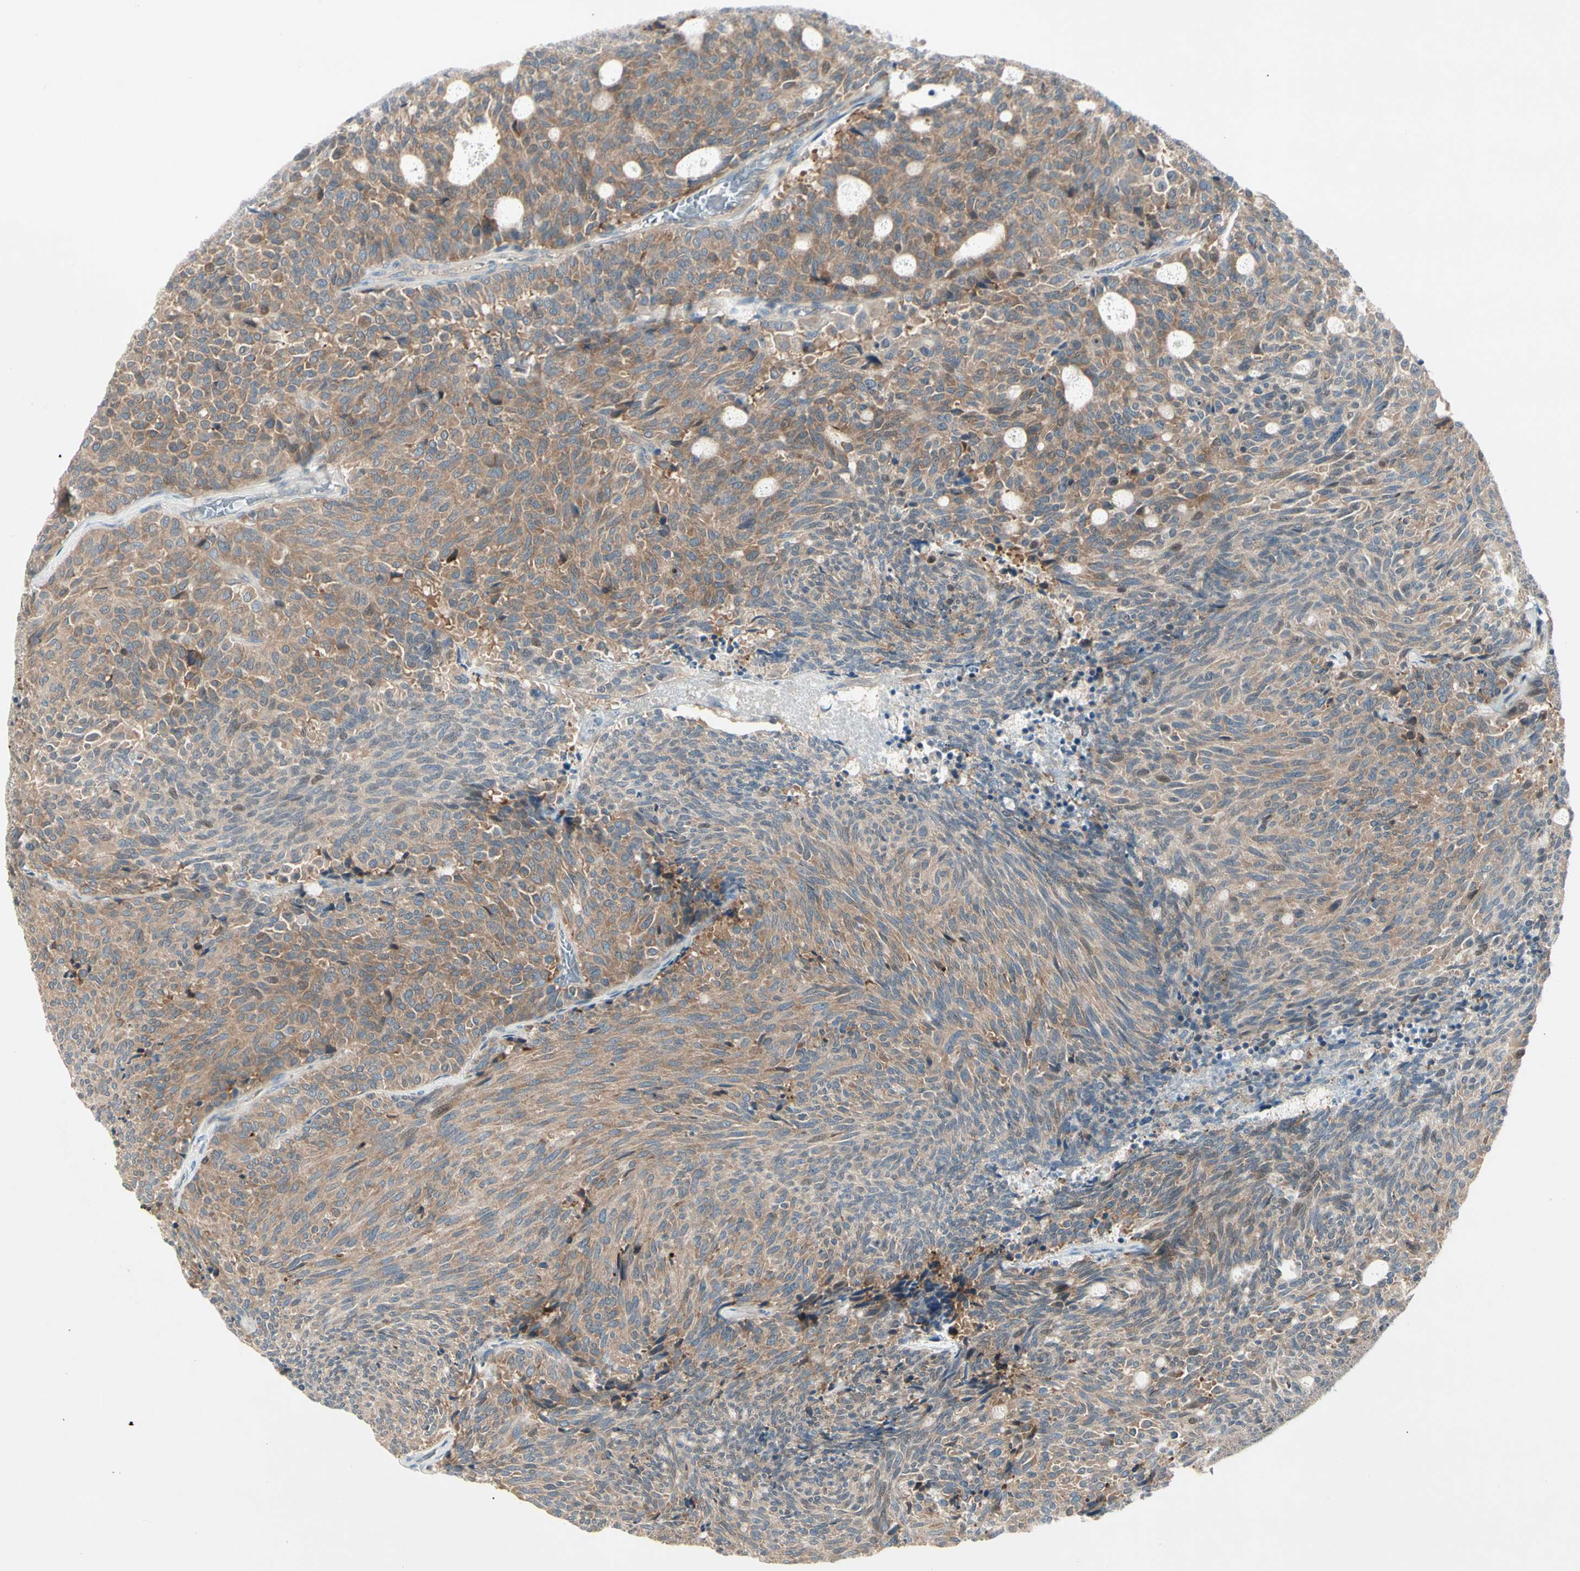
{"staining": {"intensity": "moderate", "quantity": ">75%", "location": "cytoplasmic/membranous"}, "tissue": "carcinoid", "cell_type": "Tumor cells", "image_type": "cancer", "snomed": [{"axis": "morphology", "description": "Carcinoid, malignant, NOS"}, {"axis": "topography", "description": "Pancreas"}], "caption": "Protein analysis of carcinoid (malignant) tissue reveals moderate cytoplasmic/membranous staining in approximately >75% of tumor cells. (brown staining indicates protein expression, while blue staining denotes nuclei).", "gene": "IL1R1", "patient": {"sex": "female", "age": 54}}